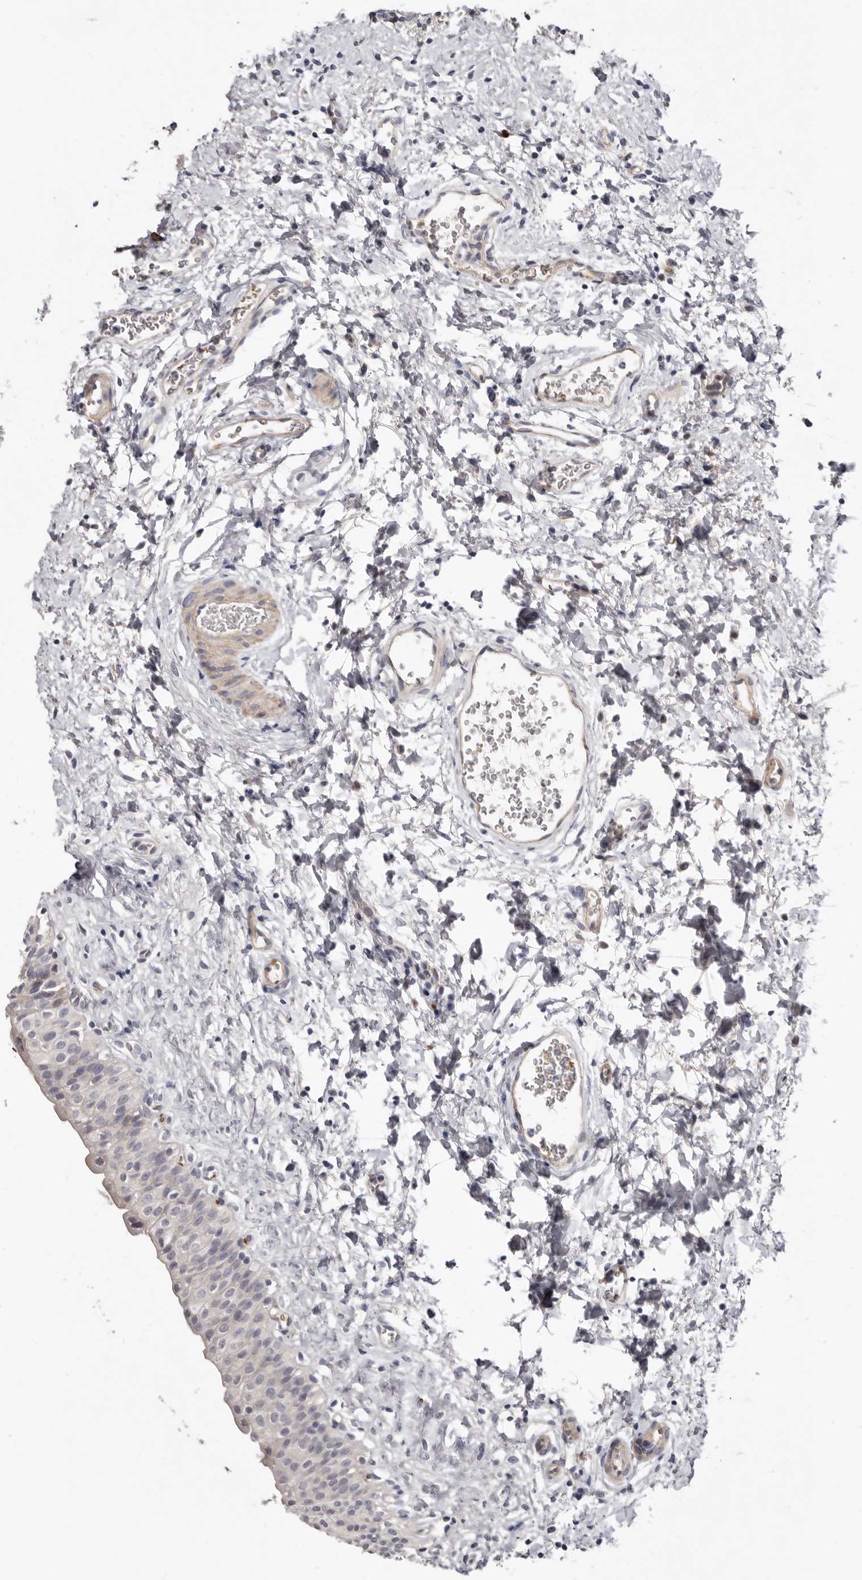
{"staining": {"intensity": "moderate", "quantity": "<25%", "location": "cytoplasmic/membranous"}, "tissue": "urinary bladder", "cell_type": "Urothelial cells", "image_type": "normal", "snomed": [{"axis": "morphology", "description": "Normal tissue, NOS"}, {"axis": "topography", "description": "Urinary bladder"}], "caption": "An immunohistochemistry histopathology image of benign tissue is shown. Protein staining in brown shows moderate cytoplasmic/membranous positivity in urinary bladder within urothelial cells. Nuclei are stained in blue.", "gene": "SPTA1", "patient": {"sex": "male", "age": 51}}